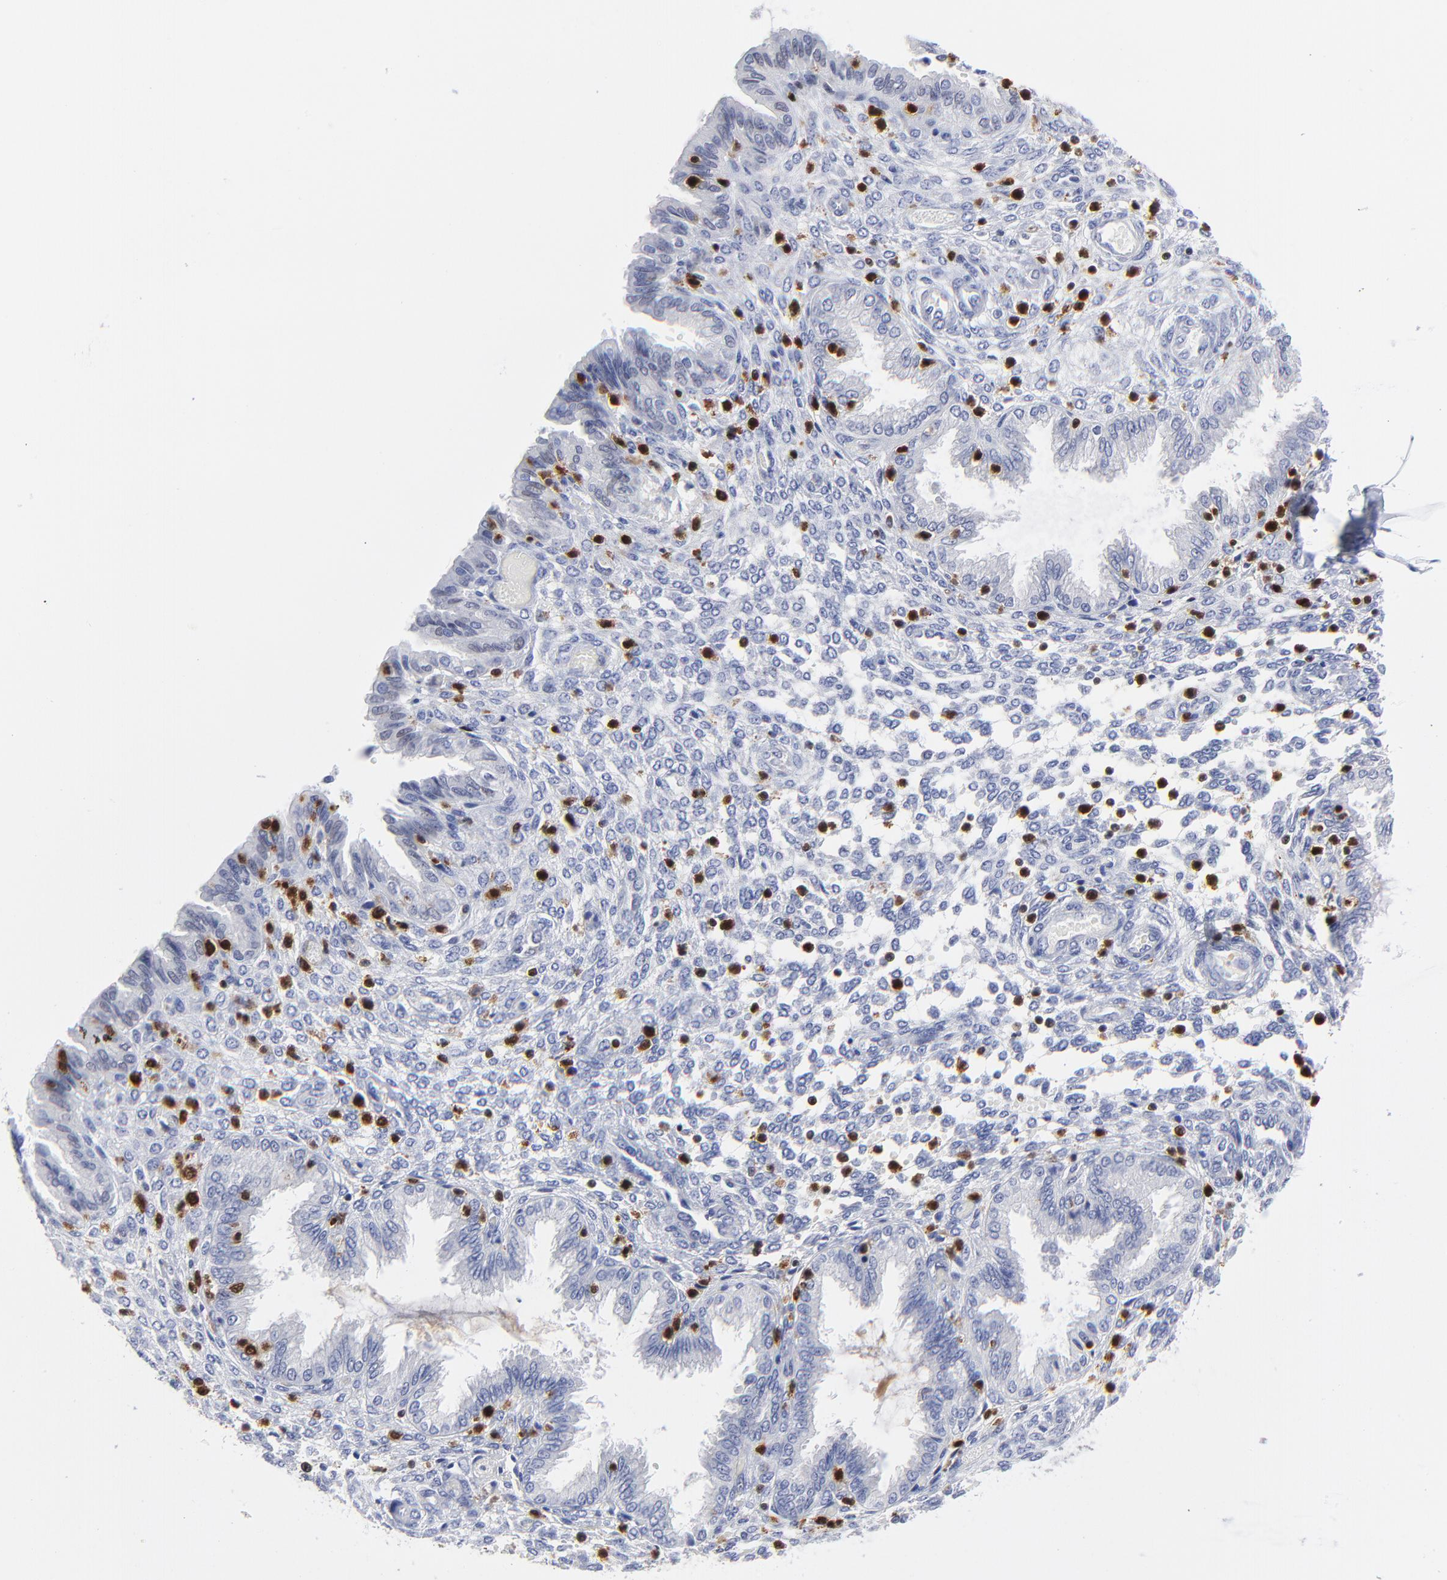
{"staining": {"intensity": "negative", "quantity": "none", "location": "none"}, "tissue": "endometrium", "cell_type": "Cells in endometrial stroma", "image_type": "normal", "snomed": [{"axis": "morphology", "description": "Normal tissue, NOS"}, {"axis": "topography", "description": "Endometrium"}], "caption": "Cells in endometrial stroma are negative for protein expression in normal human endometrium. (DAB IHC visualized using brightfield microscopy, high magnification).", "gene": "ZAP70", "patient": {"sex": "female", "age": 33}}